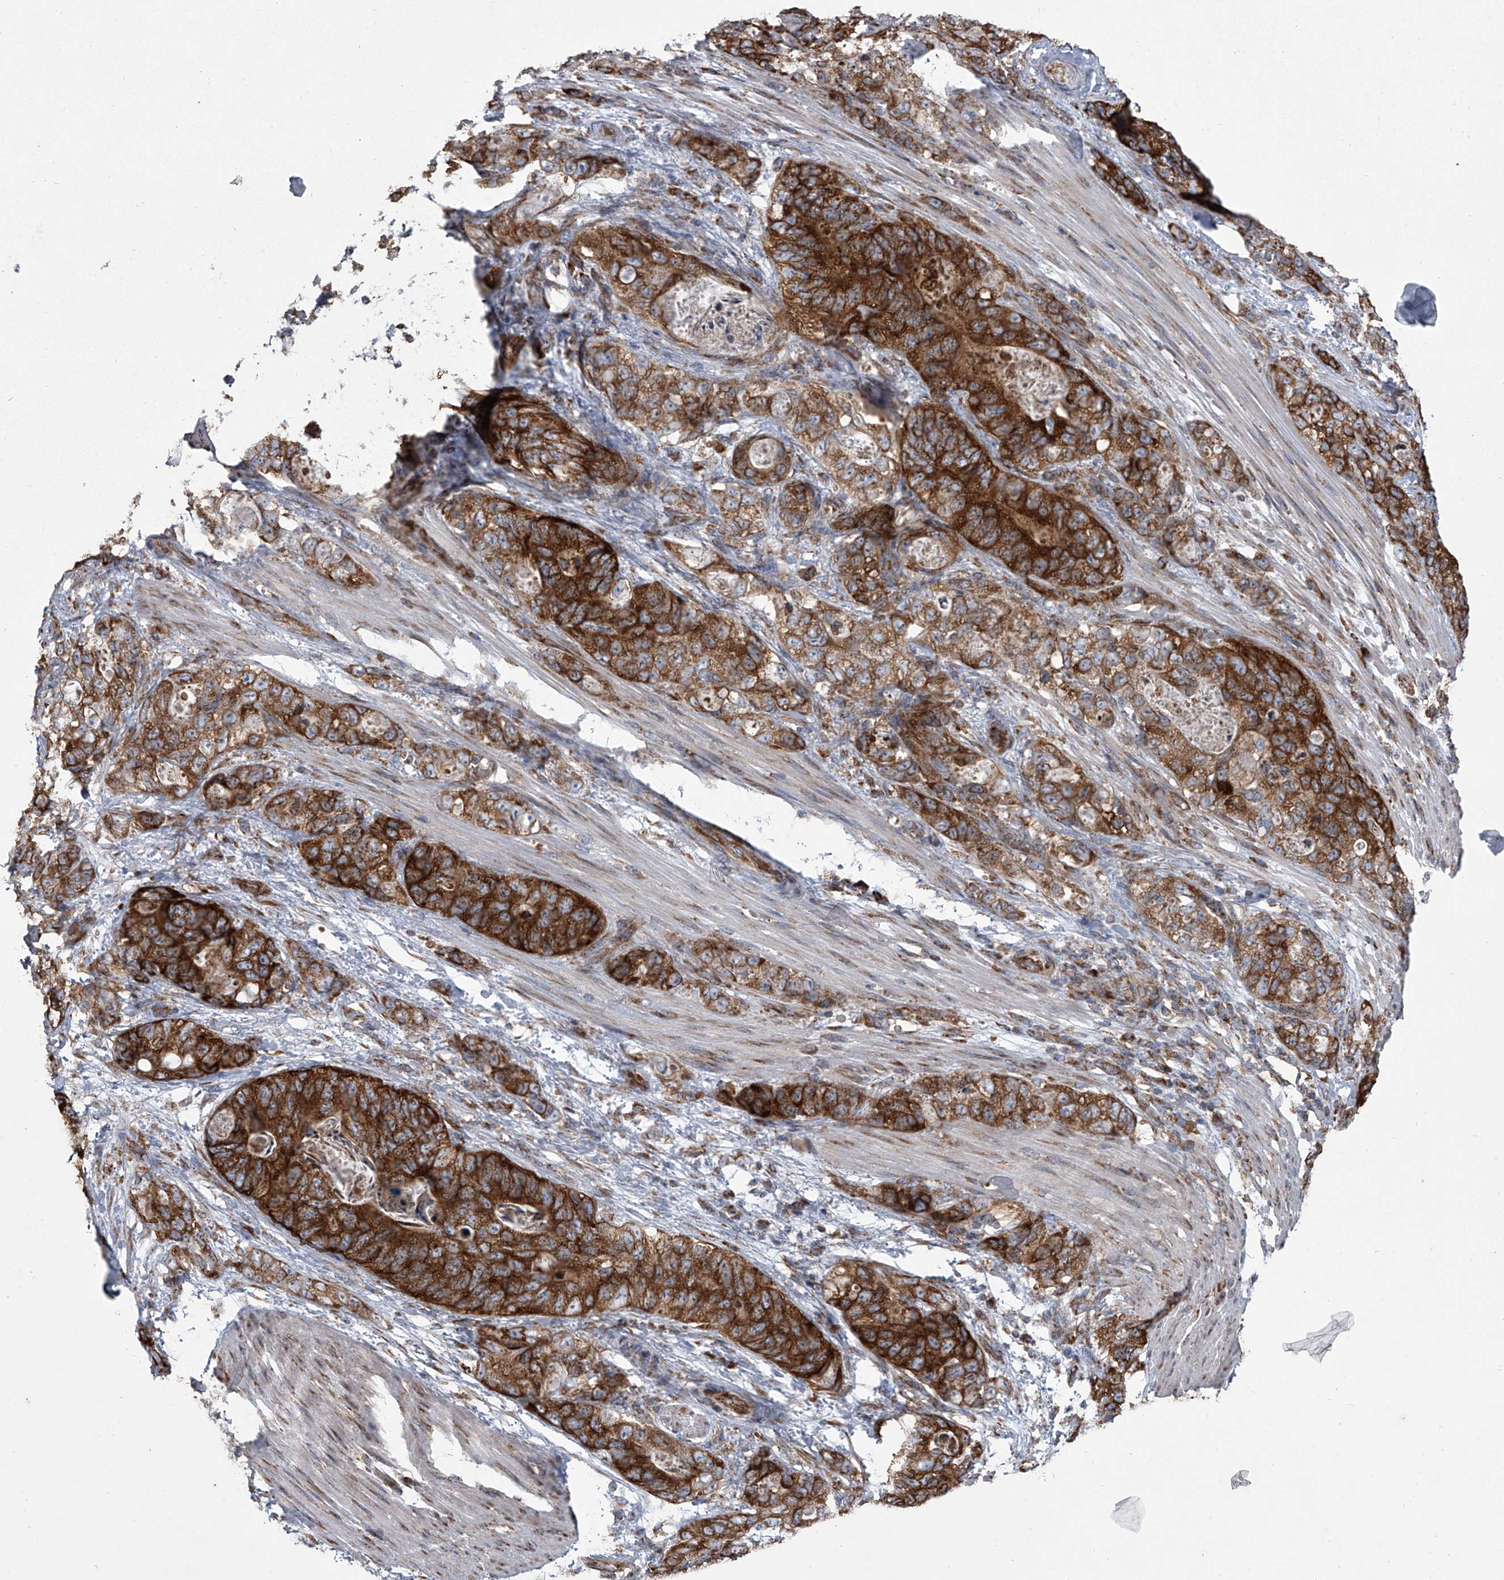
{"staining": {"intensity": "strong", "quantity": ">75%", "location": "cytoplasmic/membranous"}, "tissue": "stomach cancer", "cell_type": "Tumor cells", "image_type": "cancer", "snomed": [{"axis": "morphology", "description": "Normal tissue, NOS"}, {"axis": "morphology", "description": "Adenocarcinoma, NOS"}, {"axis": "topography", "description": "Stomach"}], "caption": "An immunohistochemistry (IHC) micrograph of neoplastic tissue is shown. Protein staining in brown shows strong cytoplasmic/membranous positivity in adenocarcinoma (stomach) within tumor cells.", "gene": "ZC3H15", "patient": {"sex": "female", "age": 89}}